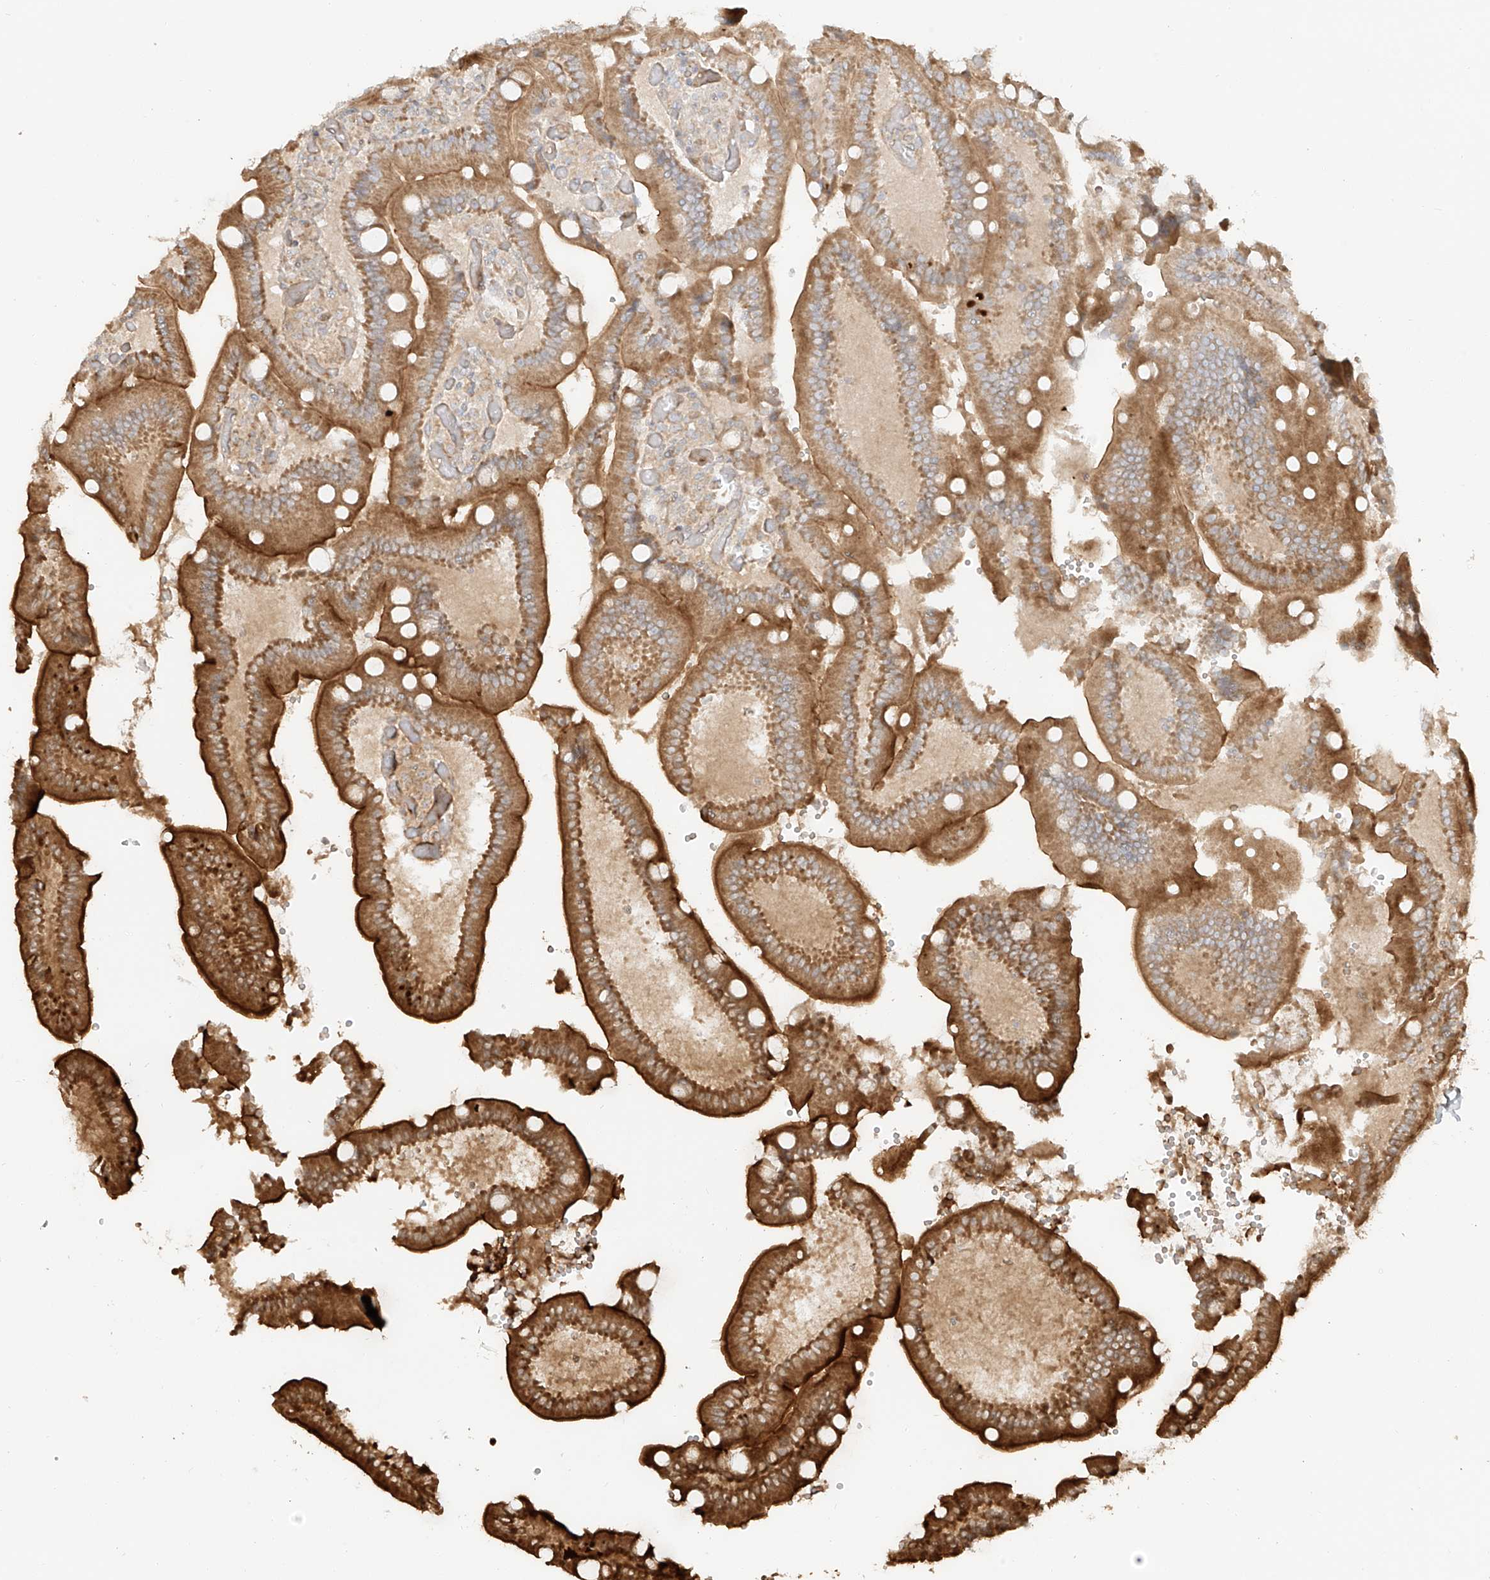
{"staining": {"intensity": "moderate", "quantity": ">75%", "location": "cytoplasmic/membranous"}, "tissue": "duodenum", "cell_type": "Glandular cells", "image_type": "normal", "snomed": [{"axis": "morphology", "description": "Normal tissue, NOS"}, {"axis": "topography", "description": "Duodenum"}], "caption": "IHC staining of unremarkable duodenum, which shows medium levels of moderate cytoplasmic/membranous expression in about >75% of glandular cells indicating moderate cytoplasmic/membranous protein staining. The staining was performed using DAB (brown) for protein detection and nuclei were counterstained in hematoxylin (blue).", "gene": "MIPEP", "patient": {"sex": "female", "age": 62}}